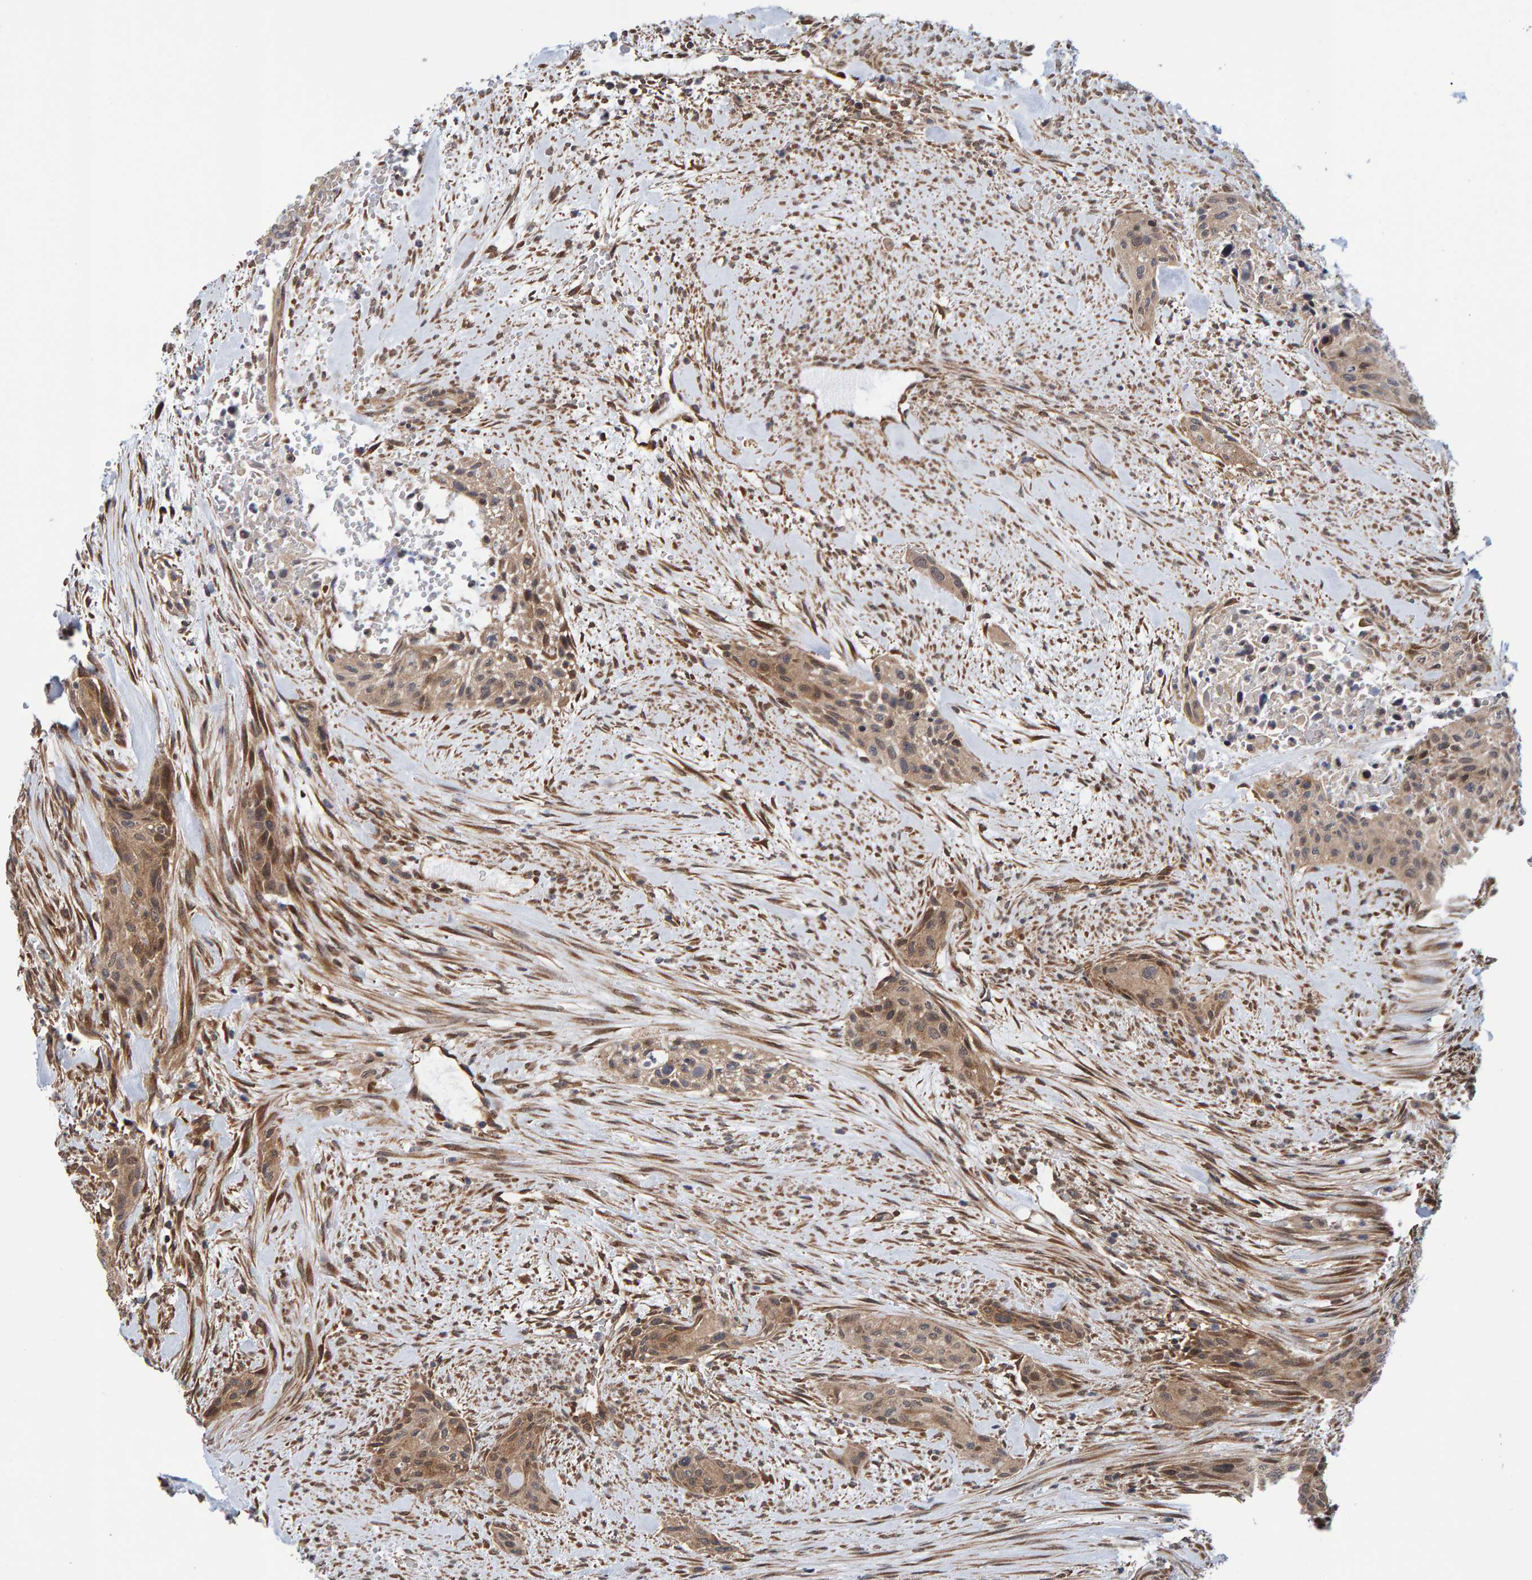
{"staining": {"intensity": "moderate", "quantity": ">75%", "location": "cytoplasmic/membranous"}, "tissue": "urothelial cancer", "cell_type": "Tumor cells", "image_type": "cancer", "snomed": [{"axis": "morphology", "description": "Urothelial carcinoma, High grade"}, {"axis": "topography", "description": "Urinary bladder"}], "caption": "Approximately >75% of tumor cells in human urothelial cancer demonstrate moderate cytoplasmic/membranous protein staining as visualized by brown immunohistochemical staining.", "gene": "SCRN2", "patient": {"sex": "male", "age": 35}}